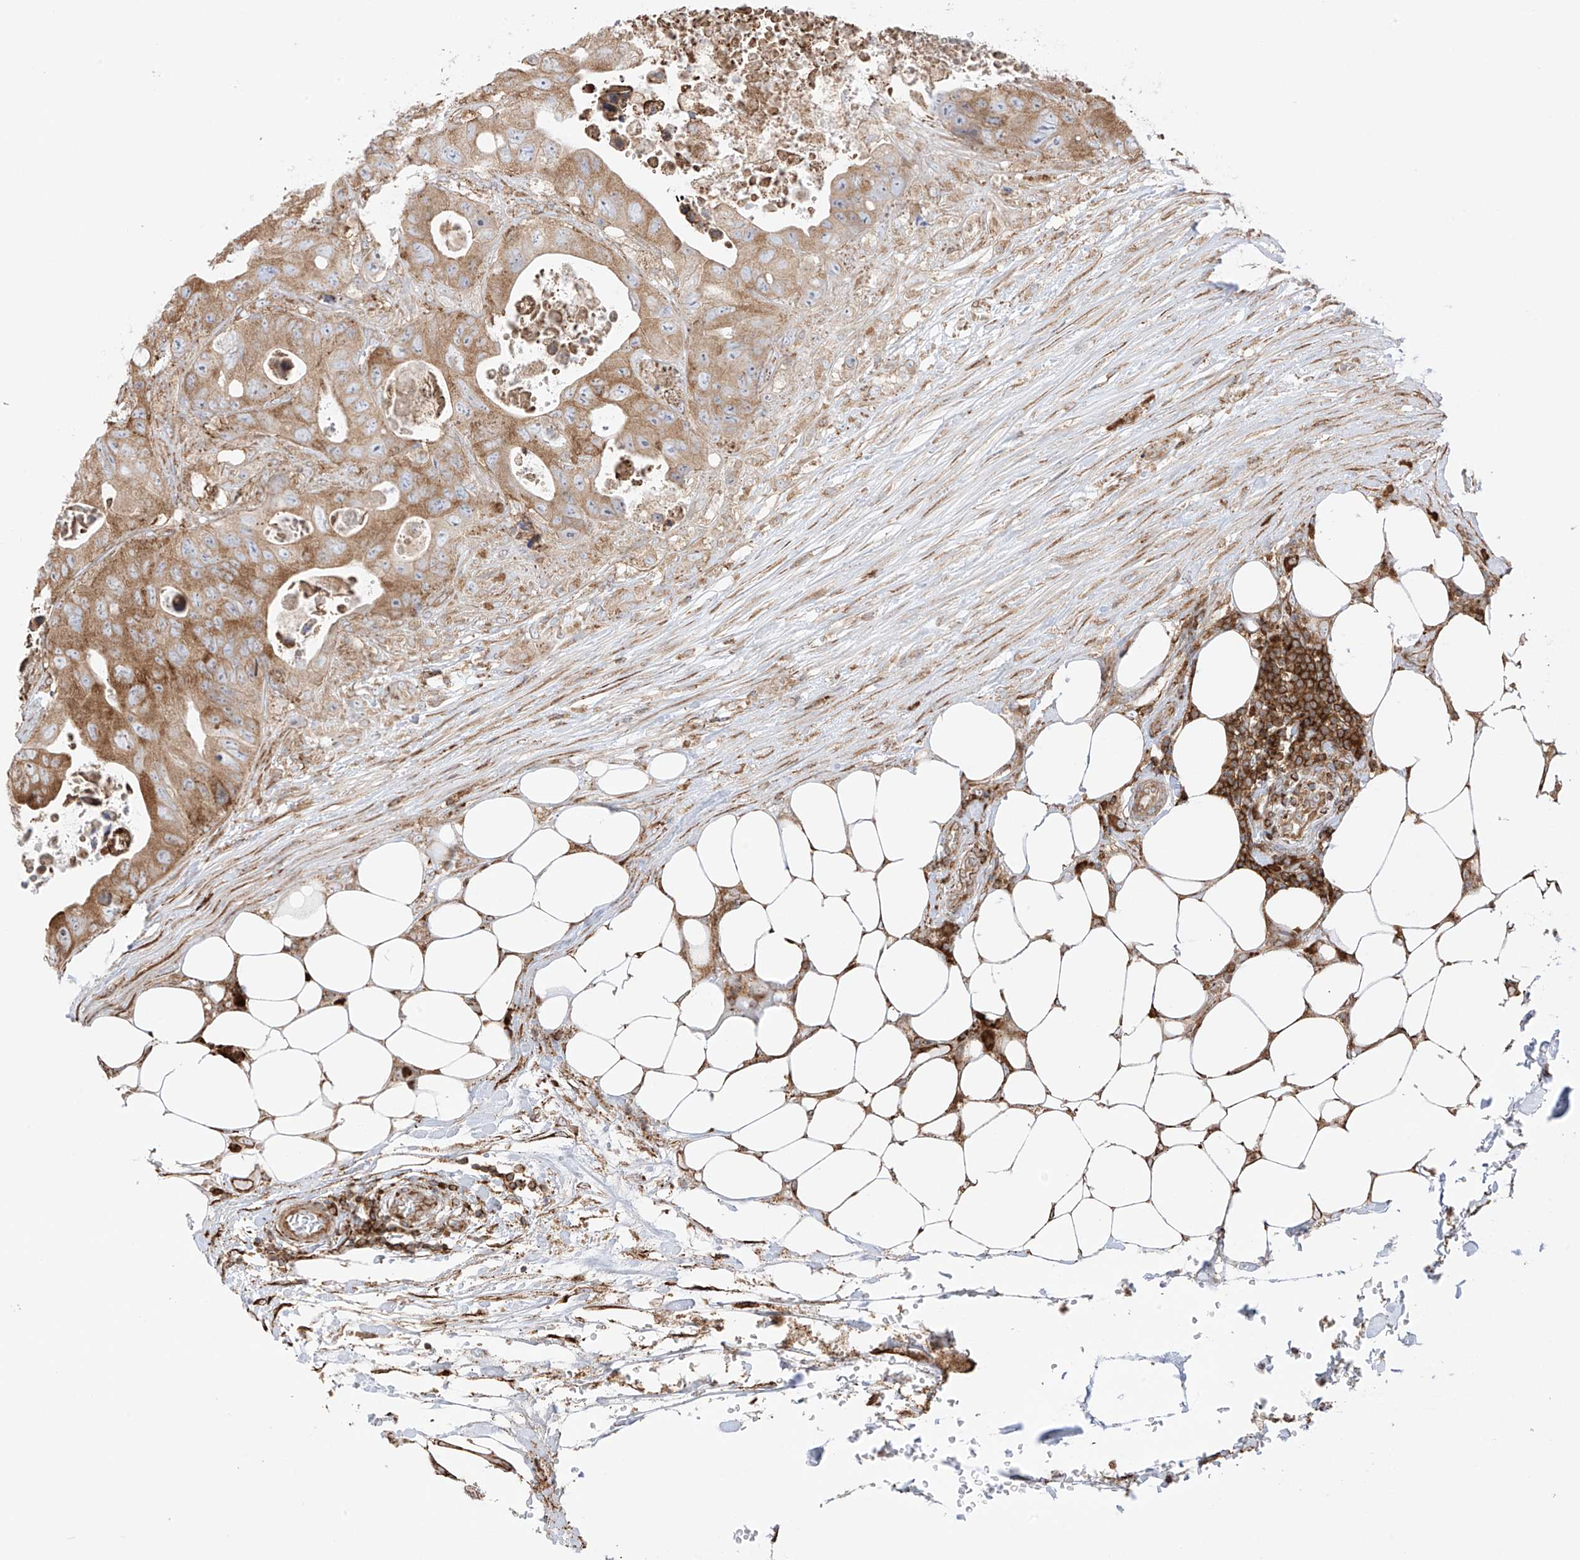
{"staining": {"intensity": "moderate", "quantity": ">75%", "location": "cytoplasmic/membranous"}, "tissue": "colorectal cancer", "cell_type": "Tumor cells", "image_type": "cancer", "snomed": [{"axis": "morphology", "description": "Adenocarcinoma, NOS"}, {"axis": "topography", "description": "Colon"}], "caption": "This is a micrograph of immunohistochemistry staining of colorectal adenocarcinoma, which shows moderate staining in the cytoplasmic/membranous of tumor cells.", "gene": "XKR3", "patient": {"sex": "female", "age": 46}}